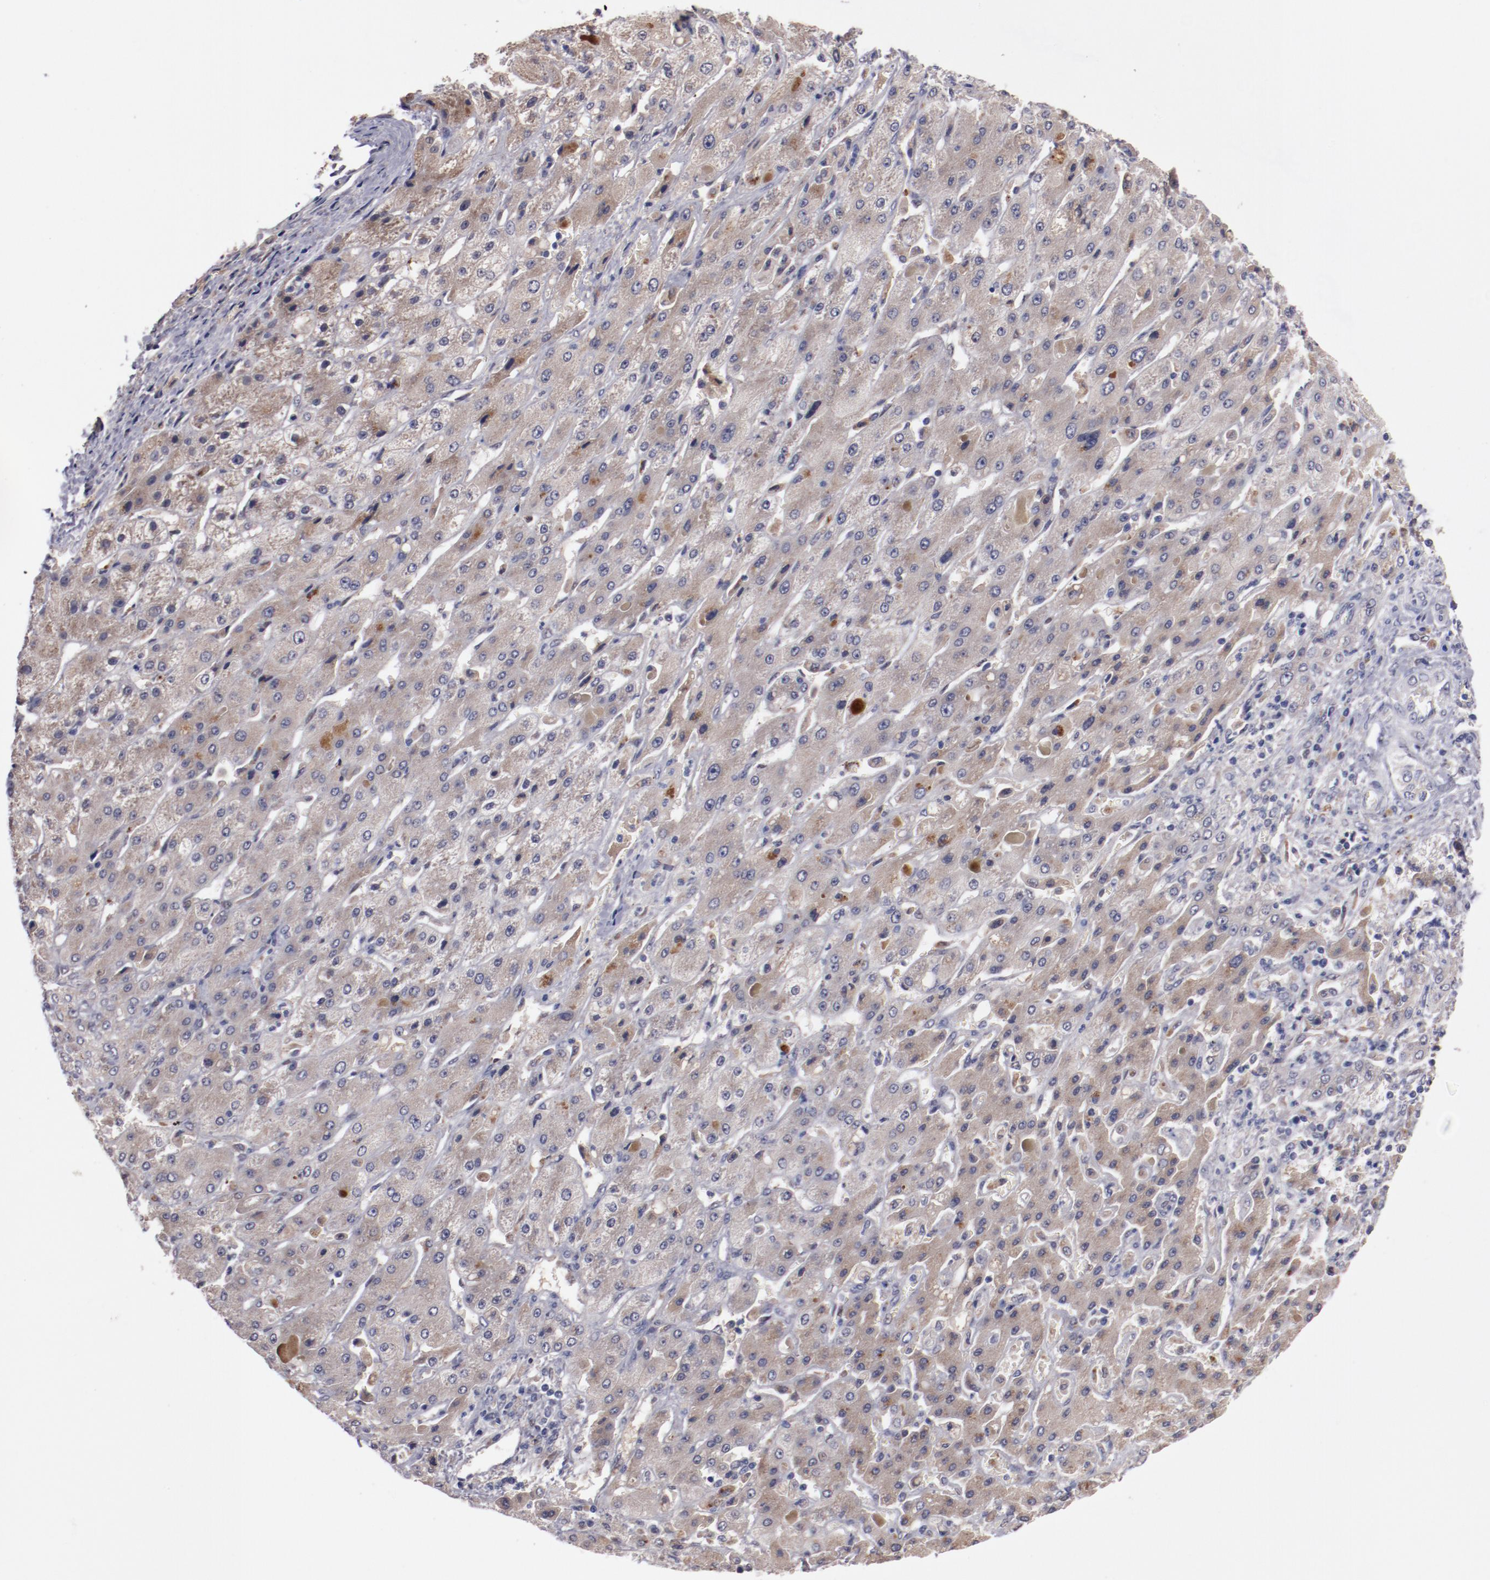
{"staining": {"intensity": "weak", "quantity": "25%-75%", "location": "cytoplasmic/membranous"}, "tissue": "liver cancer", "cell_type": "Tumor cells", "image_type": "cancer", "snomed": [{"axis": "morphology", "description": "Cholangiocarcinoma"}, {"axis": "topography", "description": "Liver"}], "caption": "The micrograph exhibits a brown stain indicating the presence of a protein in the cytoplasmic/membranous of tumor cells in liver cholangiocarcinoma.", "gene": "FAM81A", "patient": {"sex": "female", "age": 52}}